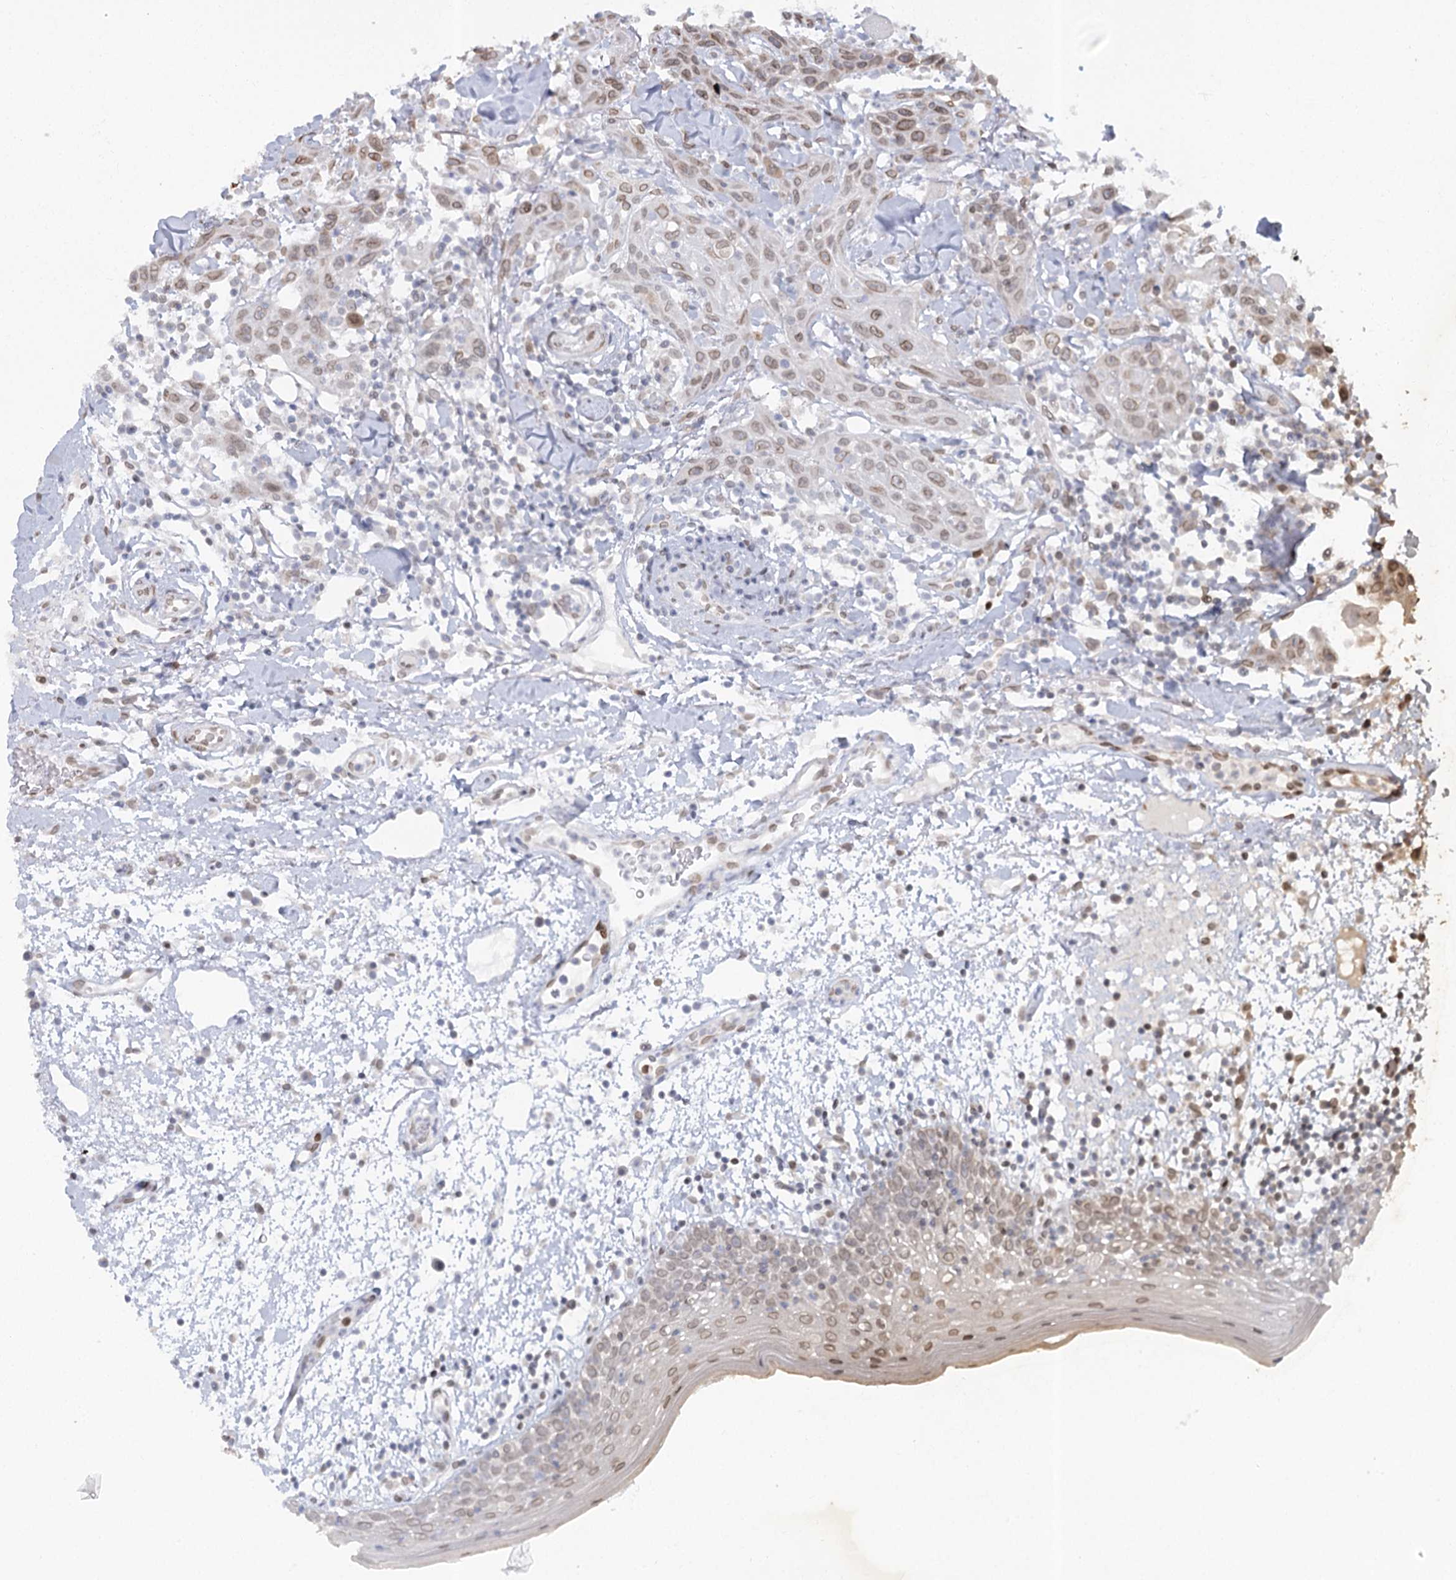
{"staining": {"intensity": "moderate", "quantity": "<25%", "location": "cytoplasmic/membranous,nuclear"}, "tissue": "oral mucosa", "cell_type": "Squamous epithelial cells", "image_type": "normal", "snomed": [{"axis": "morphology", "description": "Normal tissue, NOS"}, {"axis": "morphology", "description": "Squamous cell carcinoma, NOS"}, {"axis": "topography", "description": "Skeletal muscle"}, {"axis": "topography", "description": "Oral tissue"}], "caption": "Immunohistochemical staining of normal human oral mucosa demonstrates <25% levels of moderate cytoplasmic/membranous,nuclear protein expression in approximately <25% of squamous epithelial cells. Immunohistochemistry (ihc) stains the protein in brown and the nuclei are stained blue.", "gene": "VWA5A", "patient": {"sex": "male", "age": 71}}